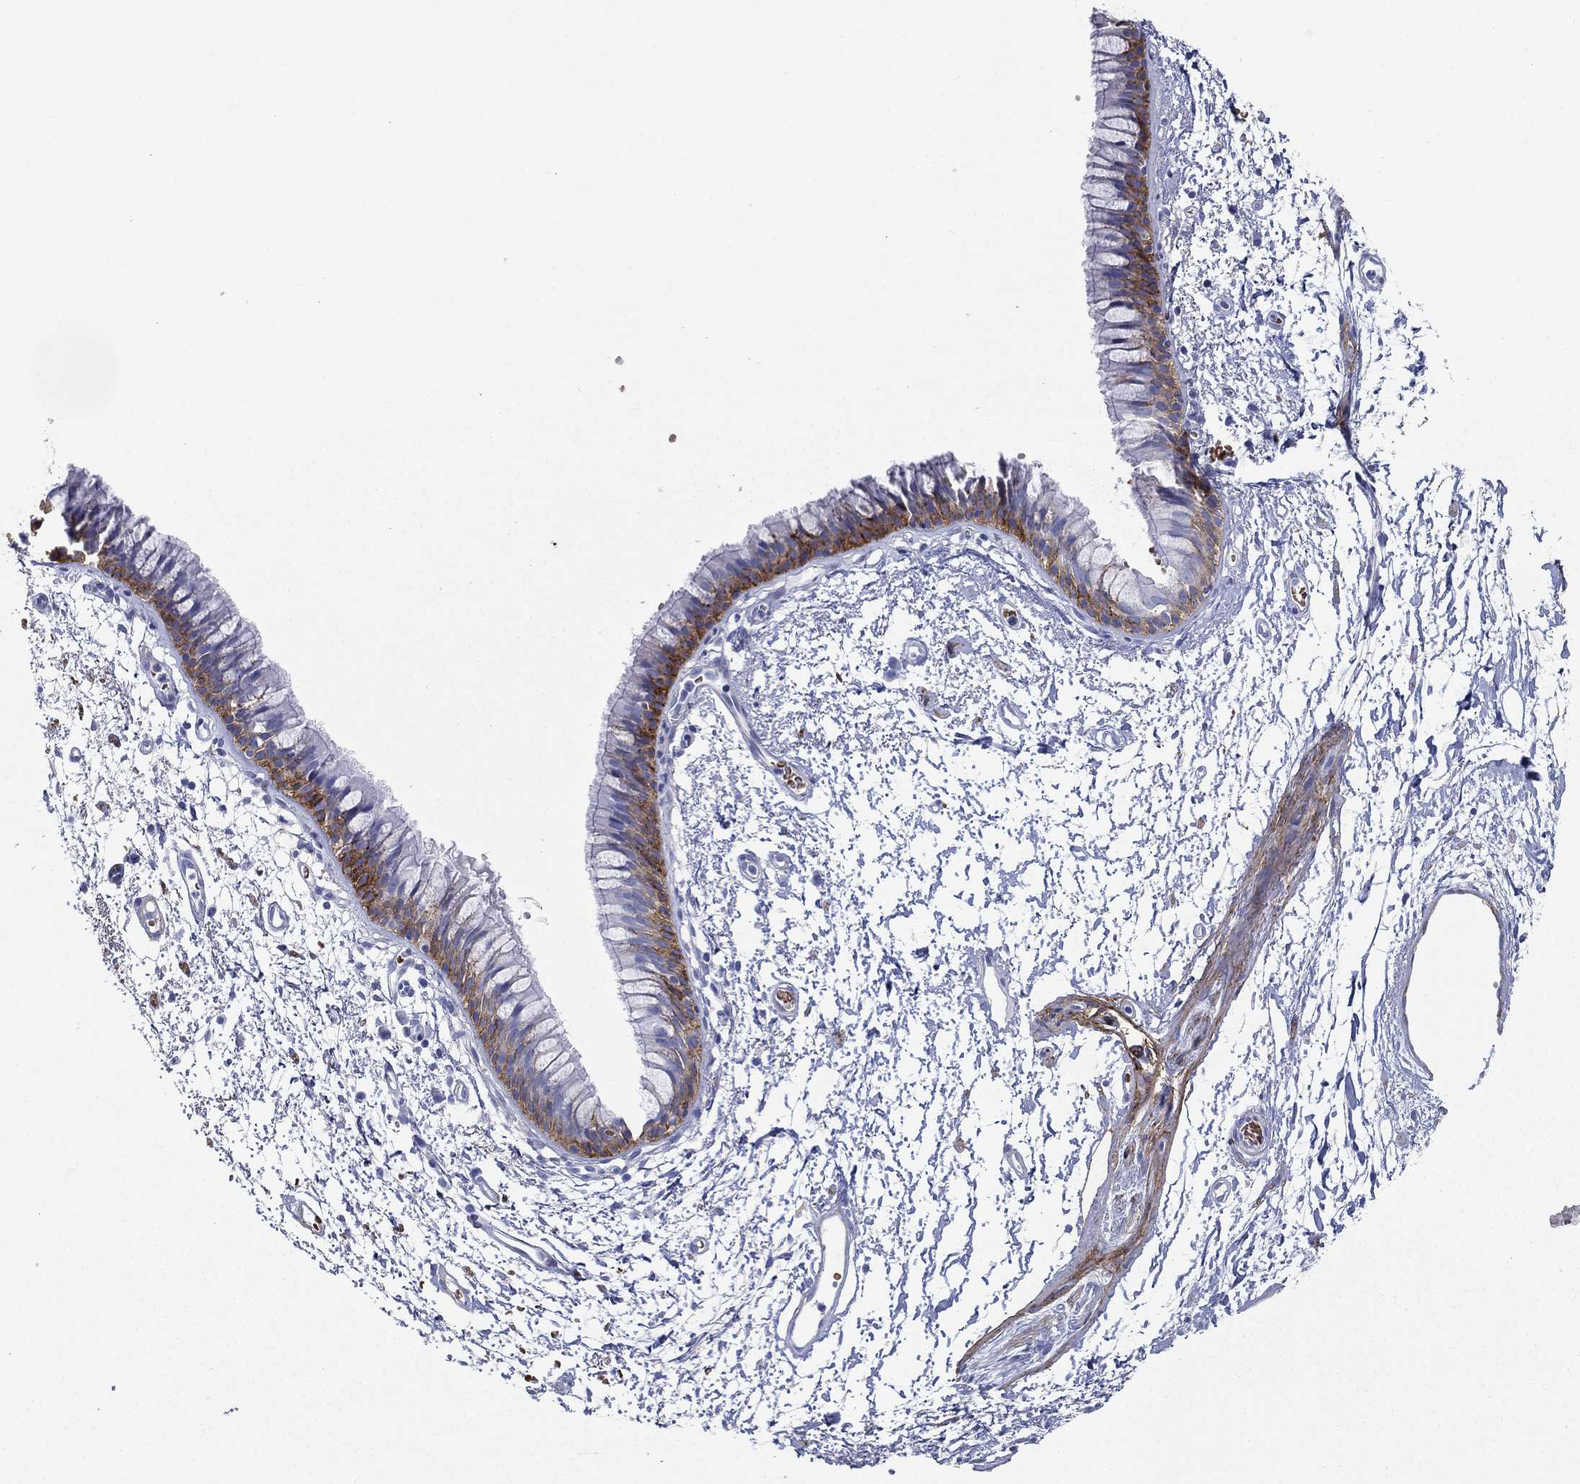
{"staining": {"intensity": "strong", "quantity": "<25%", "location": "cytoplasmic/membranous"}, "tissue": "bronchus", "cell_type": "Respiratory epithelial cells", "image_type": "normal", "snomed": [{"axis": "morphology", "description": "Normal tissue, NOS"}, {"axis": "topography", "description": "Cartilage tissue"}, {"axis": "topography", "description": "Bronchus"}], "caption": "Immunohistochemical staining of unremarkable bronchus demonstrates medium levels of strong cytoplasmic/membranous staining in about <25% of respiratory epithelial cells. (IHC, brightfield microscopy, high magnification).", "gene": "GPC1", "patient": {"sex": "male", "age": 66}}